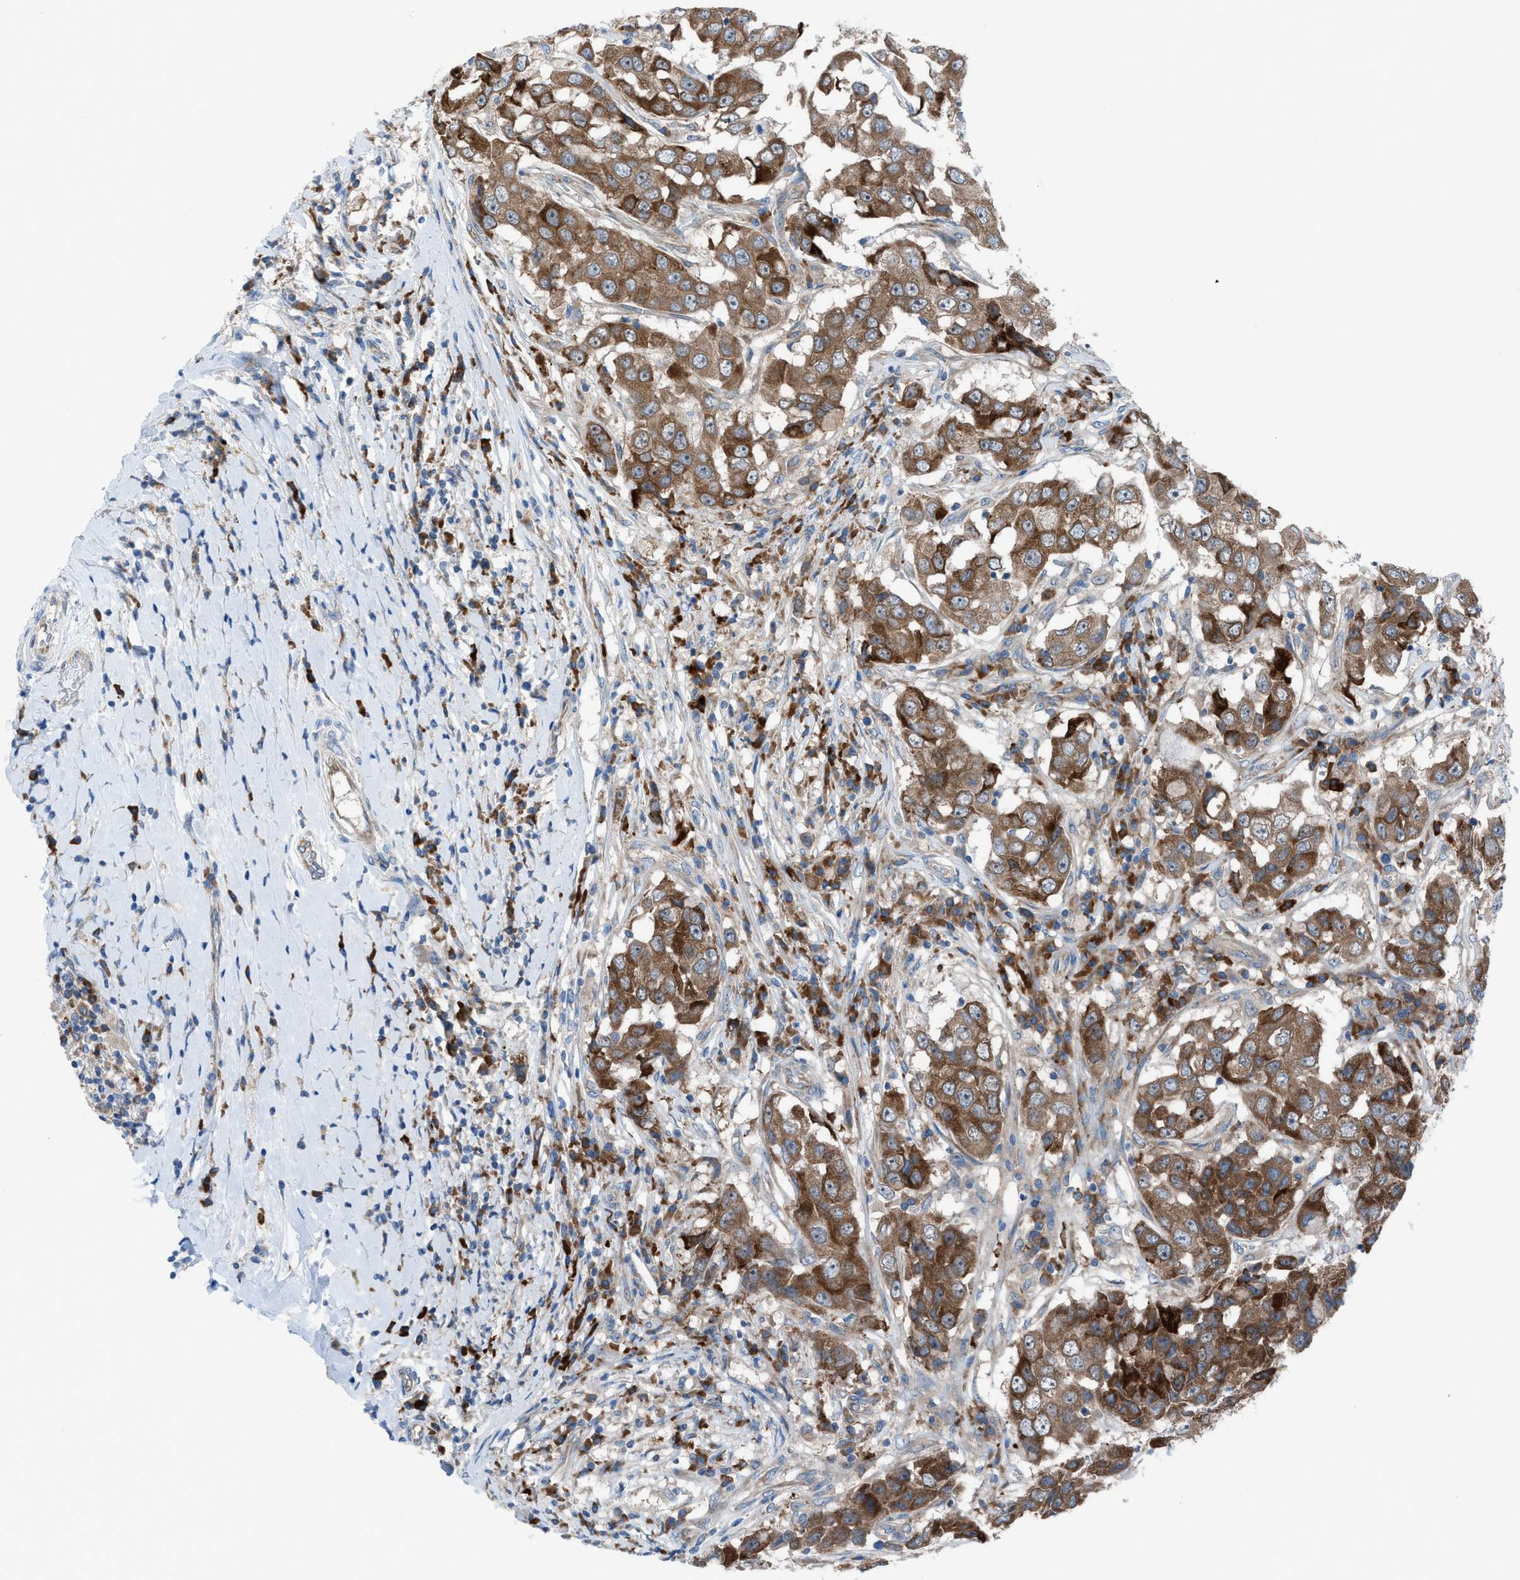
{"staining": {"intensity": "moderate", "quantity": ">75%", "location": "cytoplasmic/membranous"}, "tissue": "breast cancer", "cell_type": "Tumor cells", "image_type": "cancer", "snomed": [{"axis": "morphology", "description": "Duct carcinoma"}, {"axis": "topography", "description": "Breast"}], "caption": "Protein expression analysis of breast cancer demonstrates moderate cytoplasmic/membranous staining in approximately >75% of tumor cells. (DAB (3,3'-diaminobenzidine) IHC with brightfield microscopy, high magnification).", "gene": "HEG1", "patient": {"sex": "female", "age": 27}}